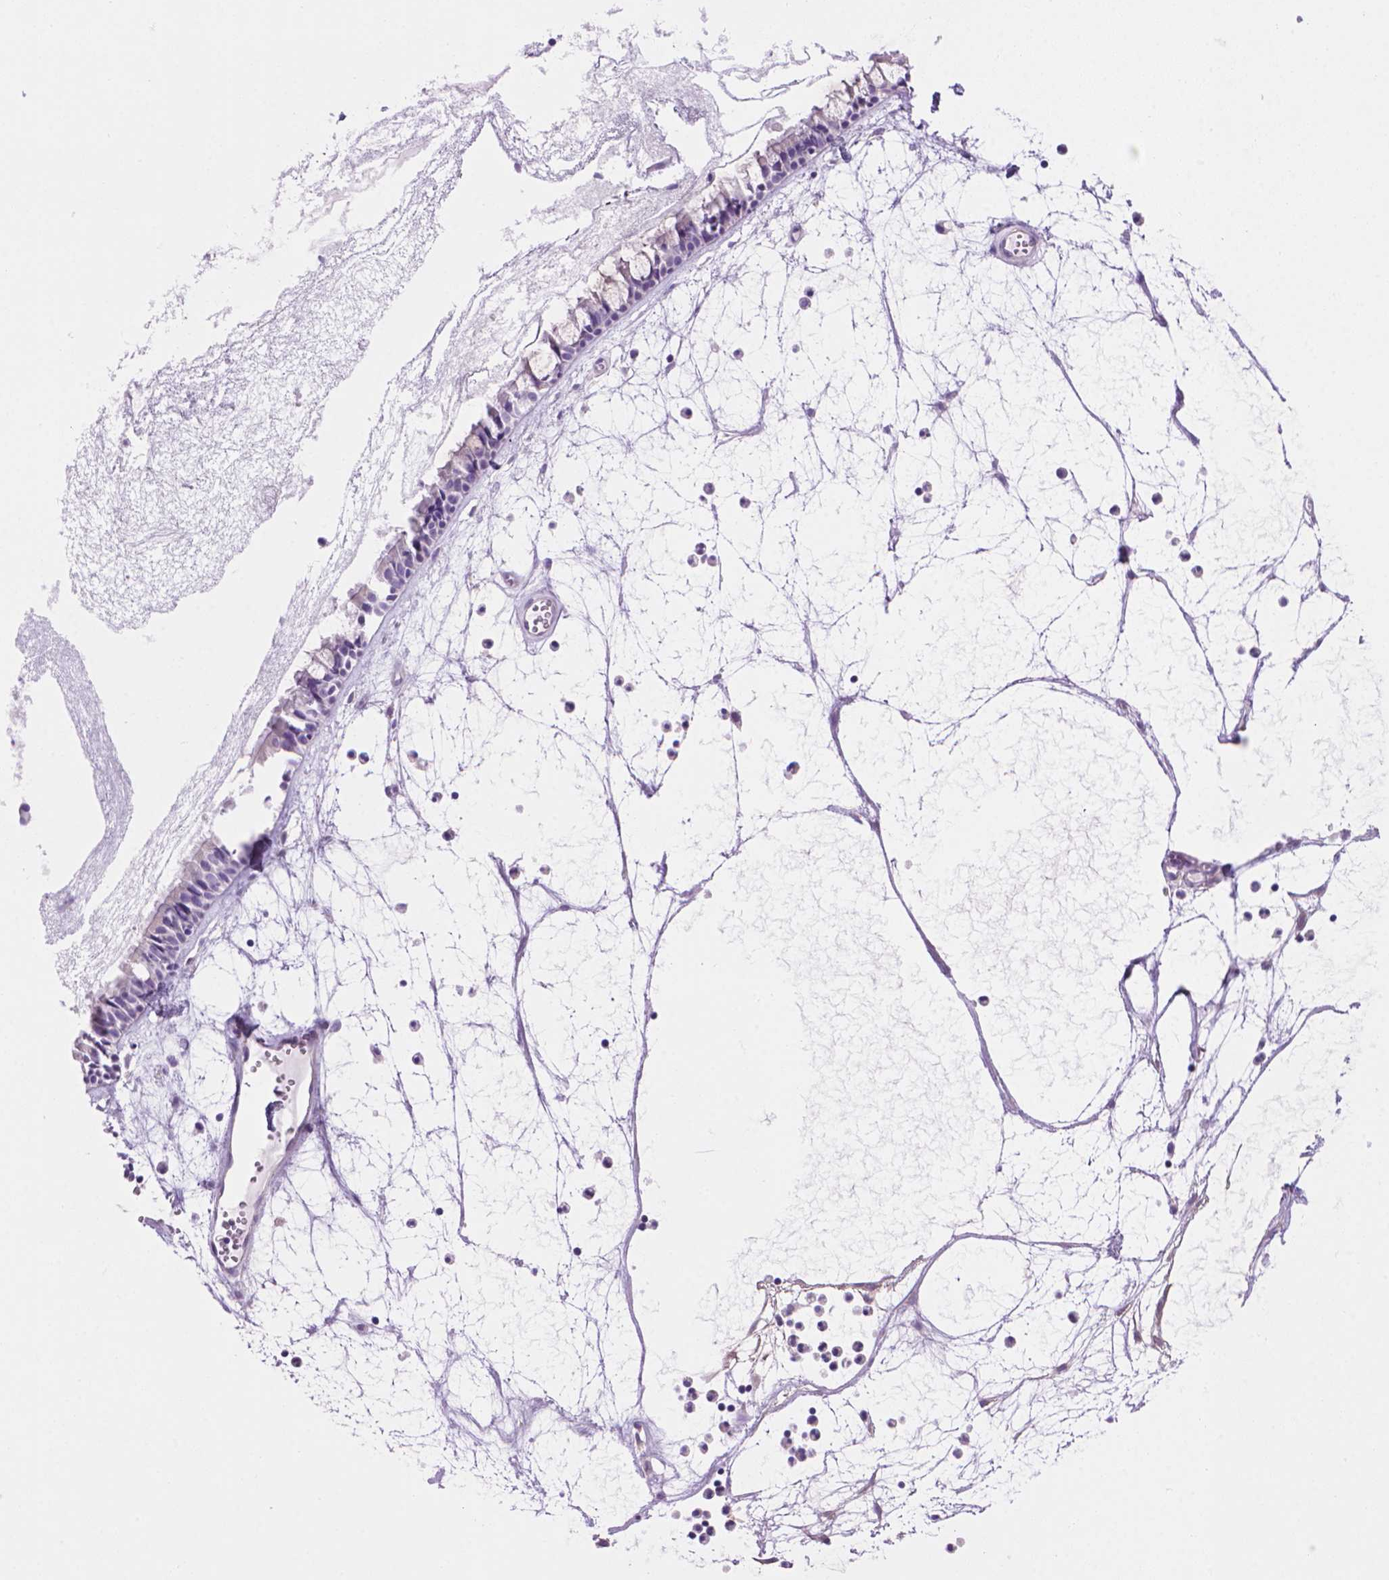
{"staining": {"intensity": "negative", "quantity": "none", "location": "none"}, "tissue": "nasopharynx", "cell_type": "Respiratory epithelial cells", "image_type": "normal", "snomed": [{"axis": "morphology", "description": "Normal tissue, NOS"}, {"axis": "topography", "description": "Nasopharynx"}], "caption": "DAB immunohistochemical staining of unremarkable nasopharynx reveals no significant expression in respiratory epithelial cells. Nuclei are stained in blue.", "gene": "AMMECR1L", "patient": {"sex": "male", "age": 31}}